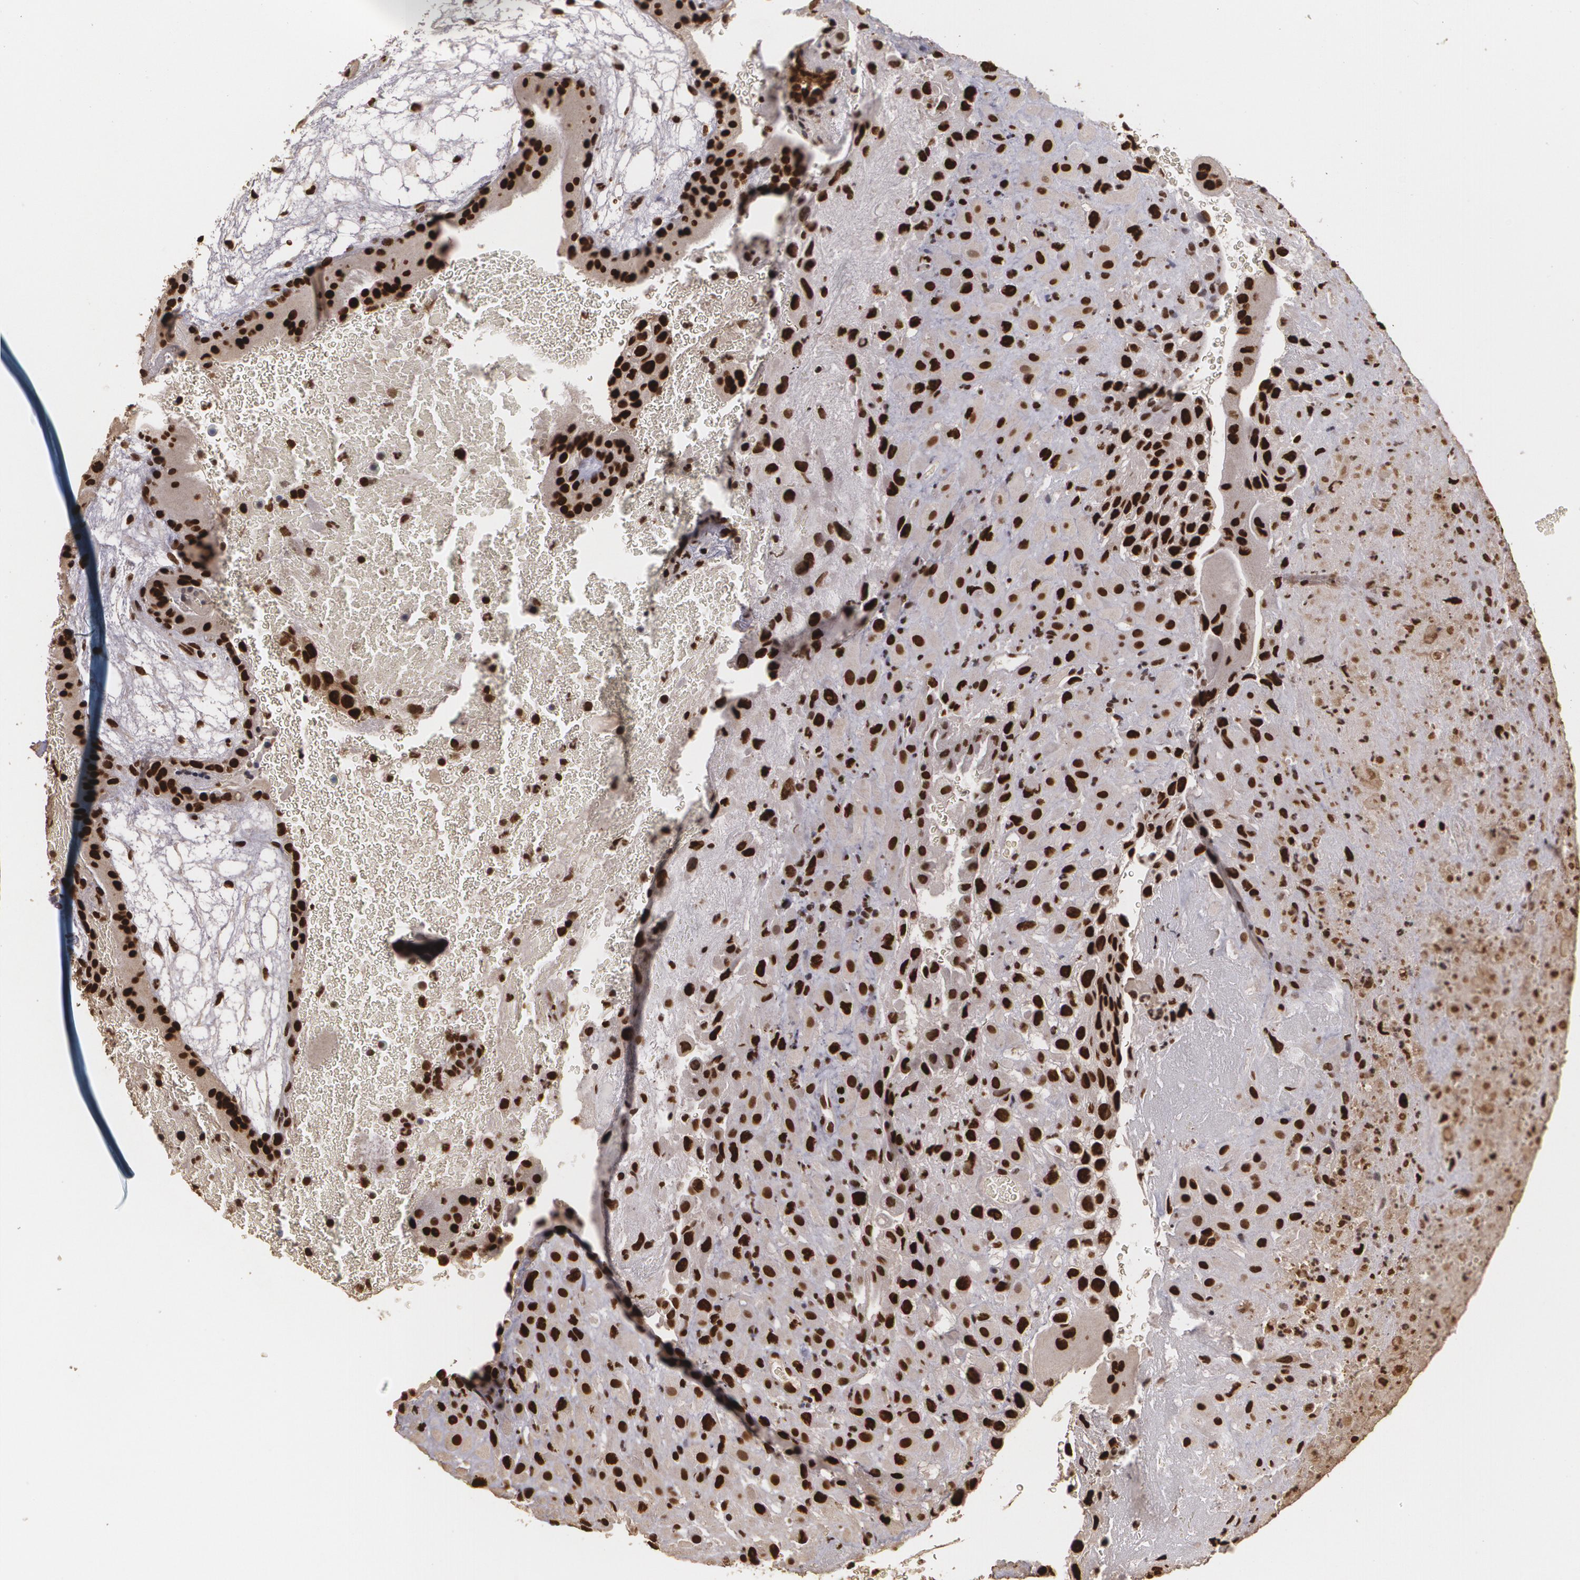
{"staining": {"intensity": "strong", "quantity": ">75%", "location": "nuclear"}, "tissue": "placenta", "cell_type": "Decidual cells", "image_type": "normal", "snomed": [{"axis": "morphology", "description": "Normal tissue, NOS"}, {"axis": "topography", "description": "Placenta"}], "caption": "Placenta stained with immunohistochemistry shows strong nuclear staining in about >75% of decidual cells.", "gene": "RCOR1", "patient": {"sex": "female", "age": 19}}